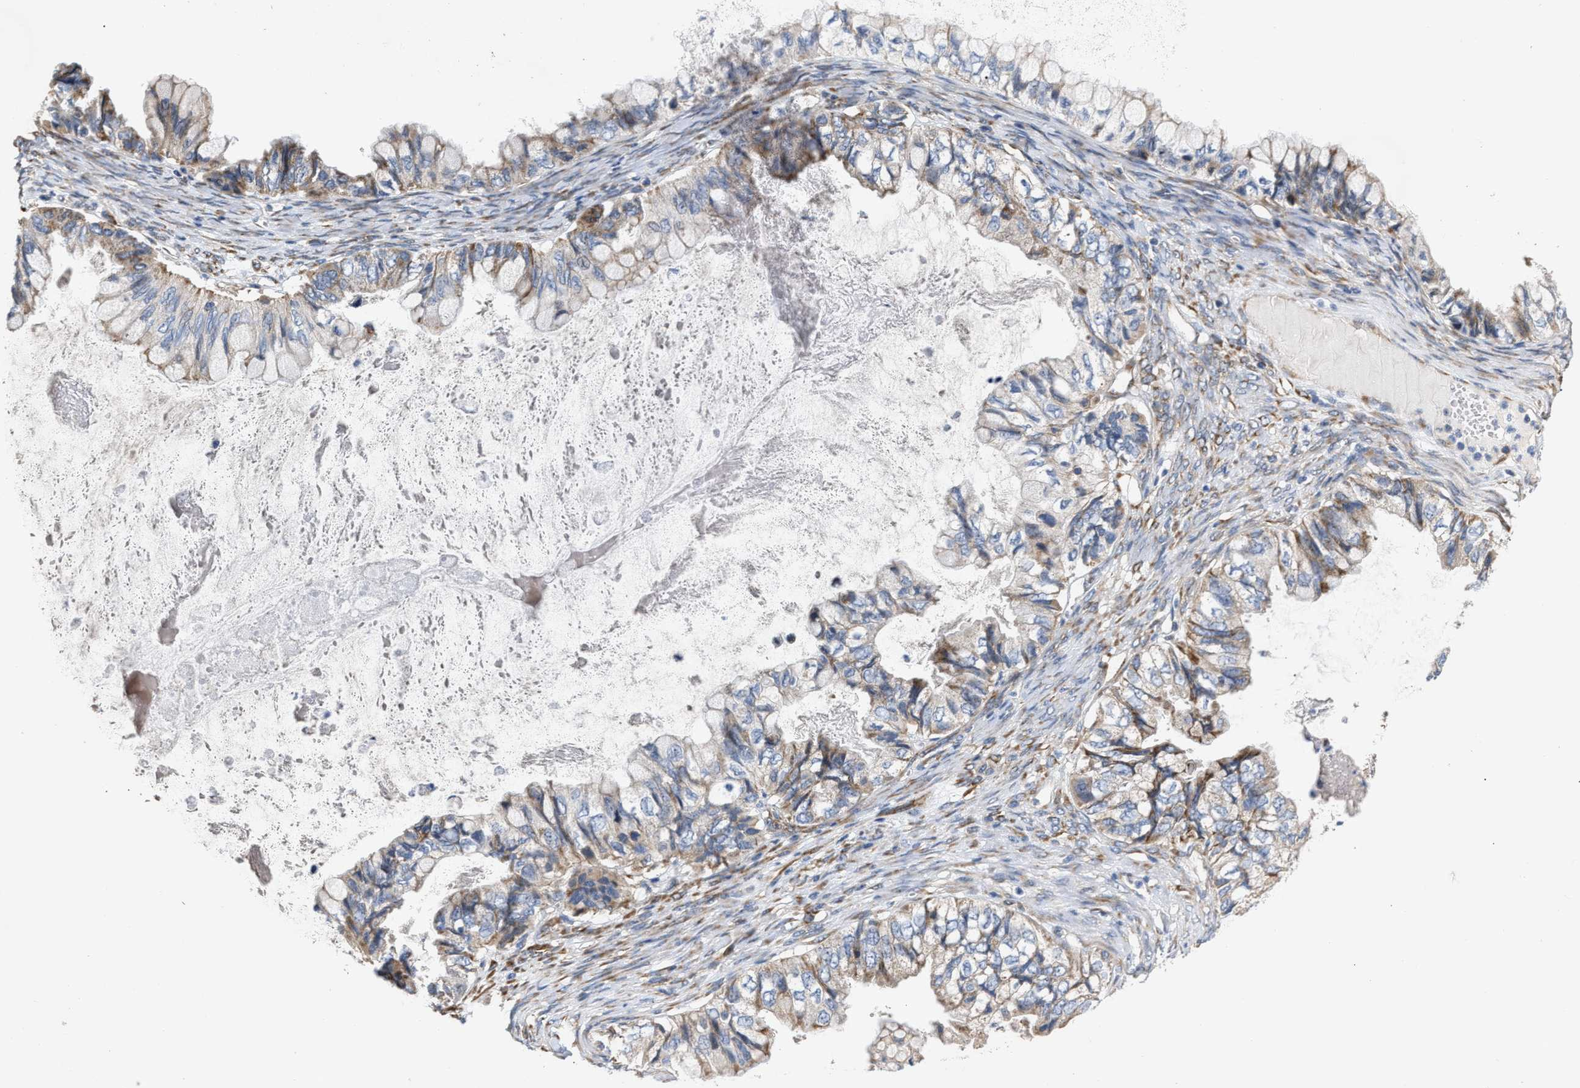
{"staining": {"intensity": "weak", "quantity": "25%-75%", "location": "cytoplasmic/membranous"}, "tissue": "ovarian cancer", "cell_type": "Tumor cells", "image_type": "cancer", "snomed": [{"axis": "morphology", "description": "Cystadenocarcinoma, mucinous, NOS"}, {"axis": "topography", "description": "Ovary"}], "caption": "Protein staining shows weak cytoplasmic/membranous positivity in approximately 25%-75% of tumor cells in ovarian mucinous cystadenocarcinoma. (DAB IHC, brown staining for protein, blue staining for nuclei).", "gene": "MALSU1", "patient": {"sex": "female", "age": 80}}